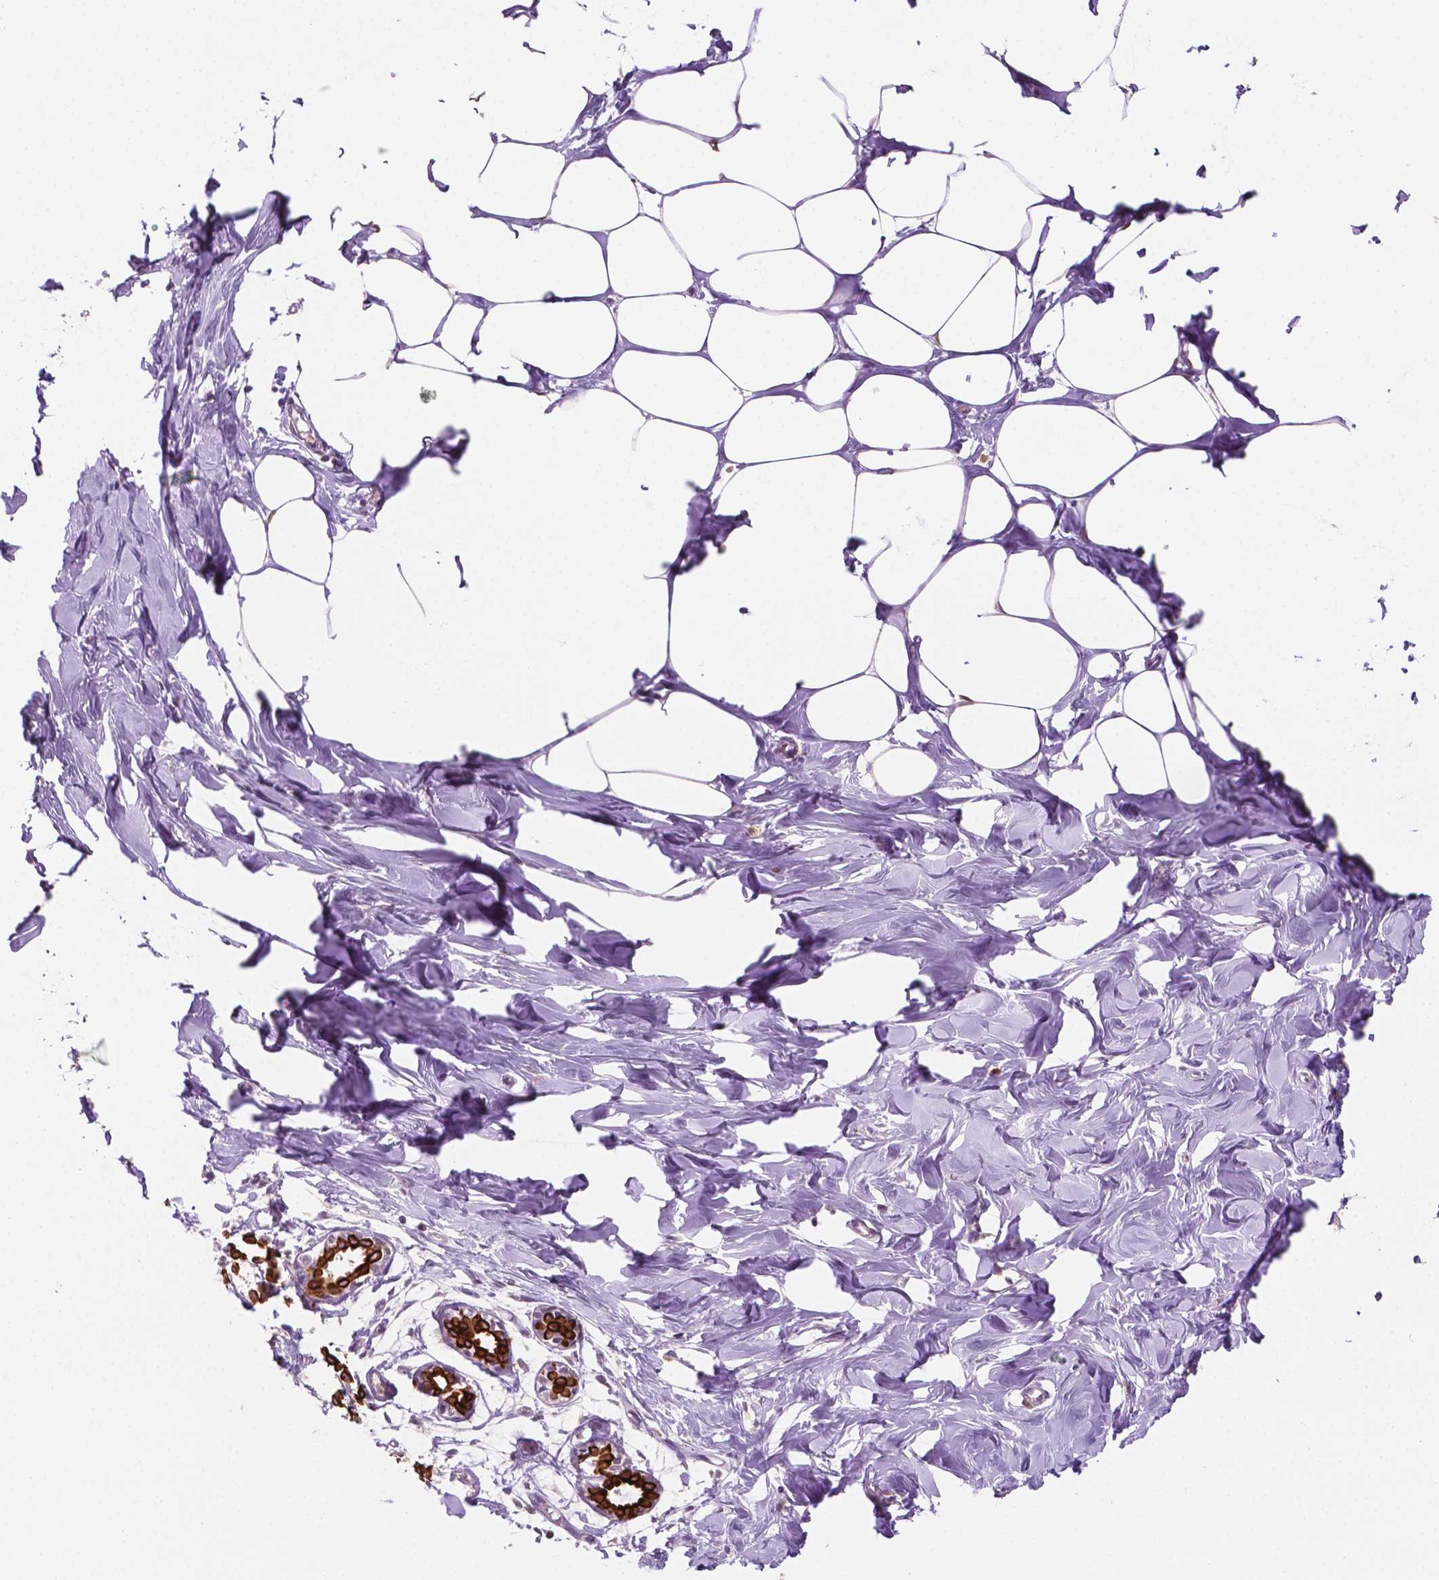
{"staining": {"intensity": "negative", "quantity": "none", "location": "none"}, "tissue": "breast", "cell_type": "Adipocytes", "image_type": "normal", "snomed": [{"axis": "morphology", "description": "Normal tissue, NOS"}, {"axis": "topography", "description": "Breast"}], "caption": "Adipocytes show no significant staining in normal breast. The staining is performed using DAB (3,3'-diaminobenzidine) brown chromogen with nuclei counter-stained in using hematoxylin.", "gene": "SHLD3", "patient": {"sex": "female", "age": 27}}